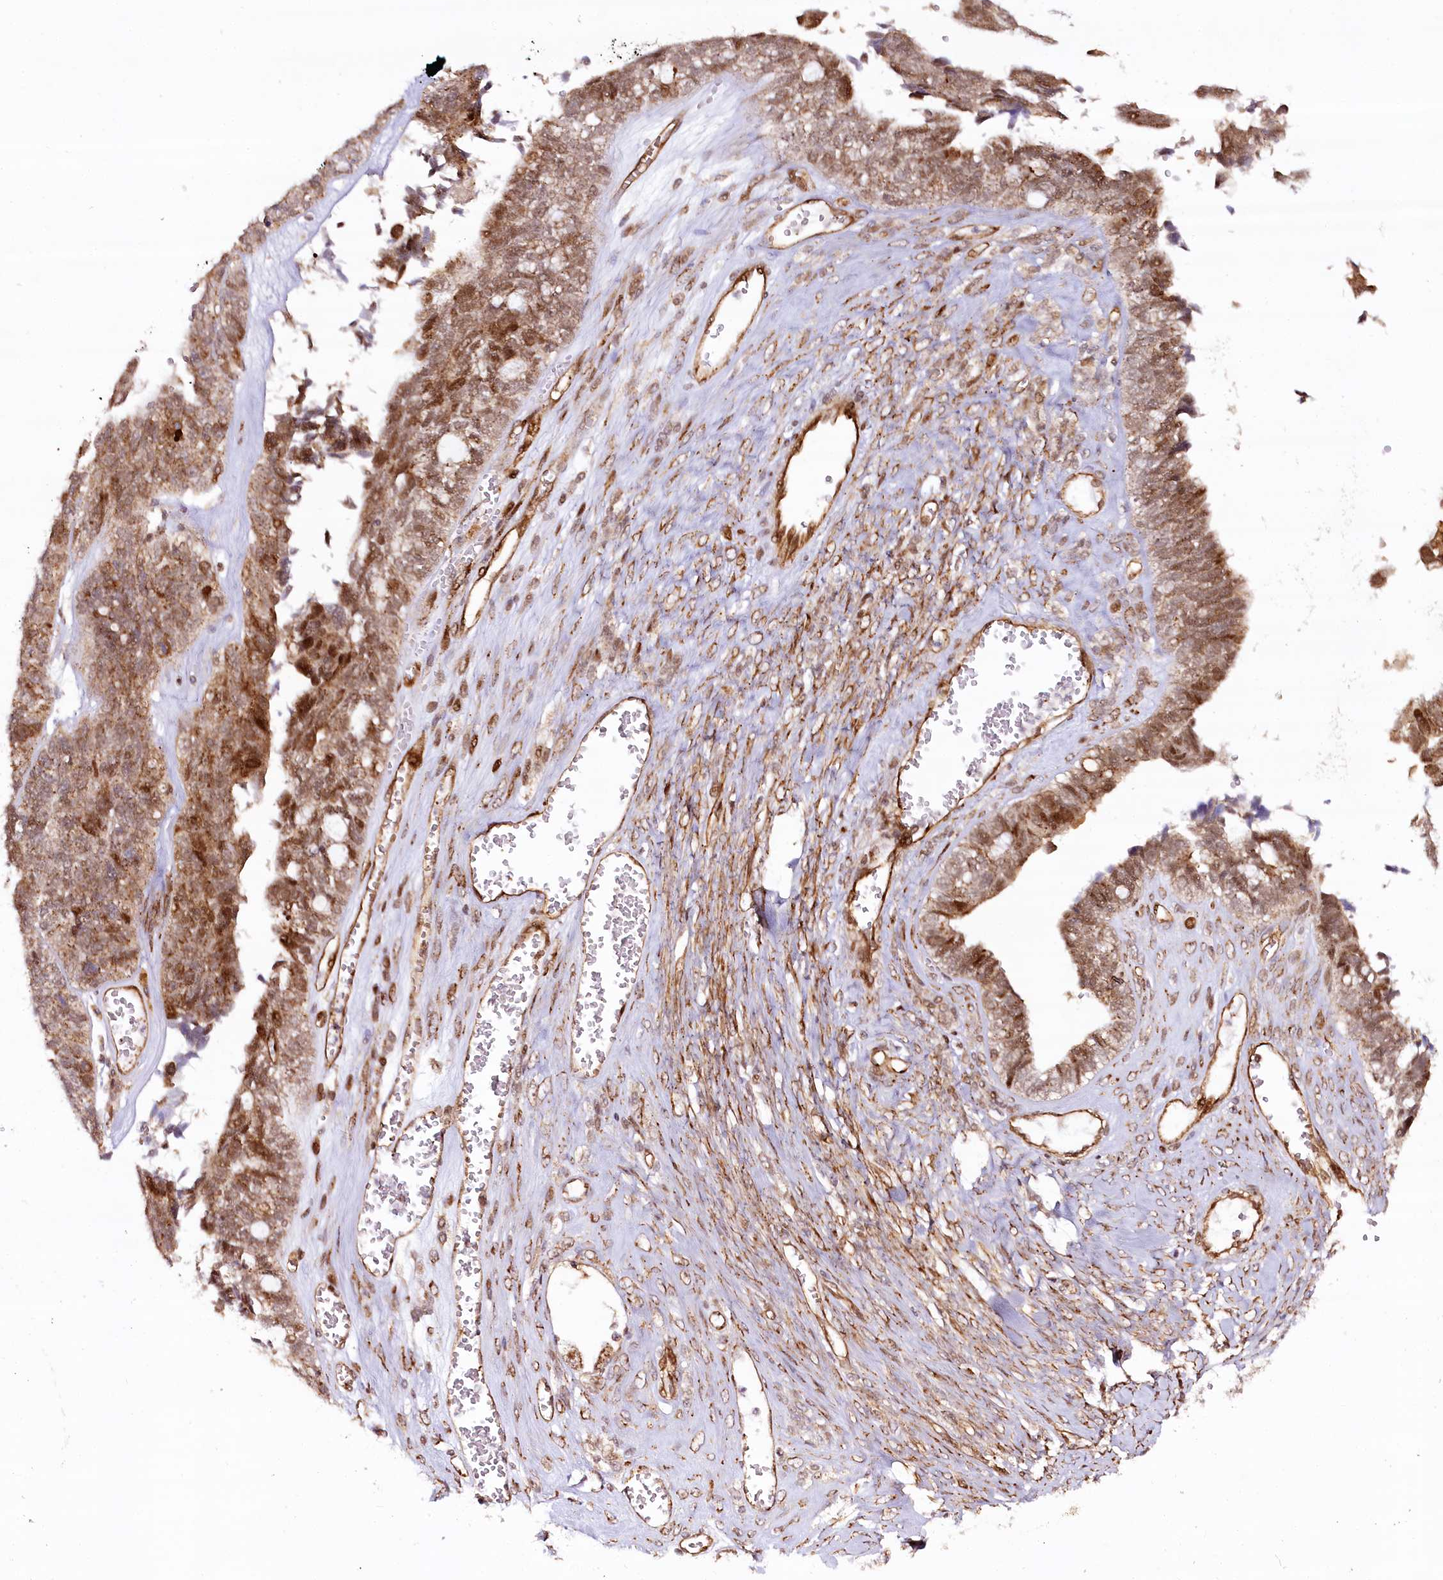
{"staining": {"intensity": "moderate", "quantity": ">75%", "location": "cytoplasmic/membranous,nuclear"}, "tissue": "ovarian cancer", "cell_type": "Tumor cells", "image_type": "cancer", "snomed": [{"axis": "morphology", "description": "Cystadenocarcinoma, serous, NOS"}, {"axis": "topography", "description": "Ovary"}], "caption": "DAB immunohistochemical staining of human ovarian cancer reveals moderate cytoplasmic/membranous and nuclear protein positivity in about >75% of tumor cells.", "gene": "COPG1", "patient": {"sex": "female", "age": 79}}